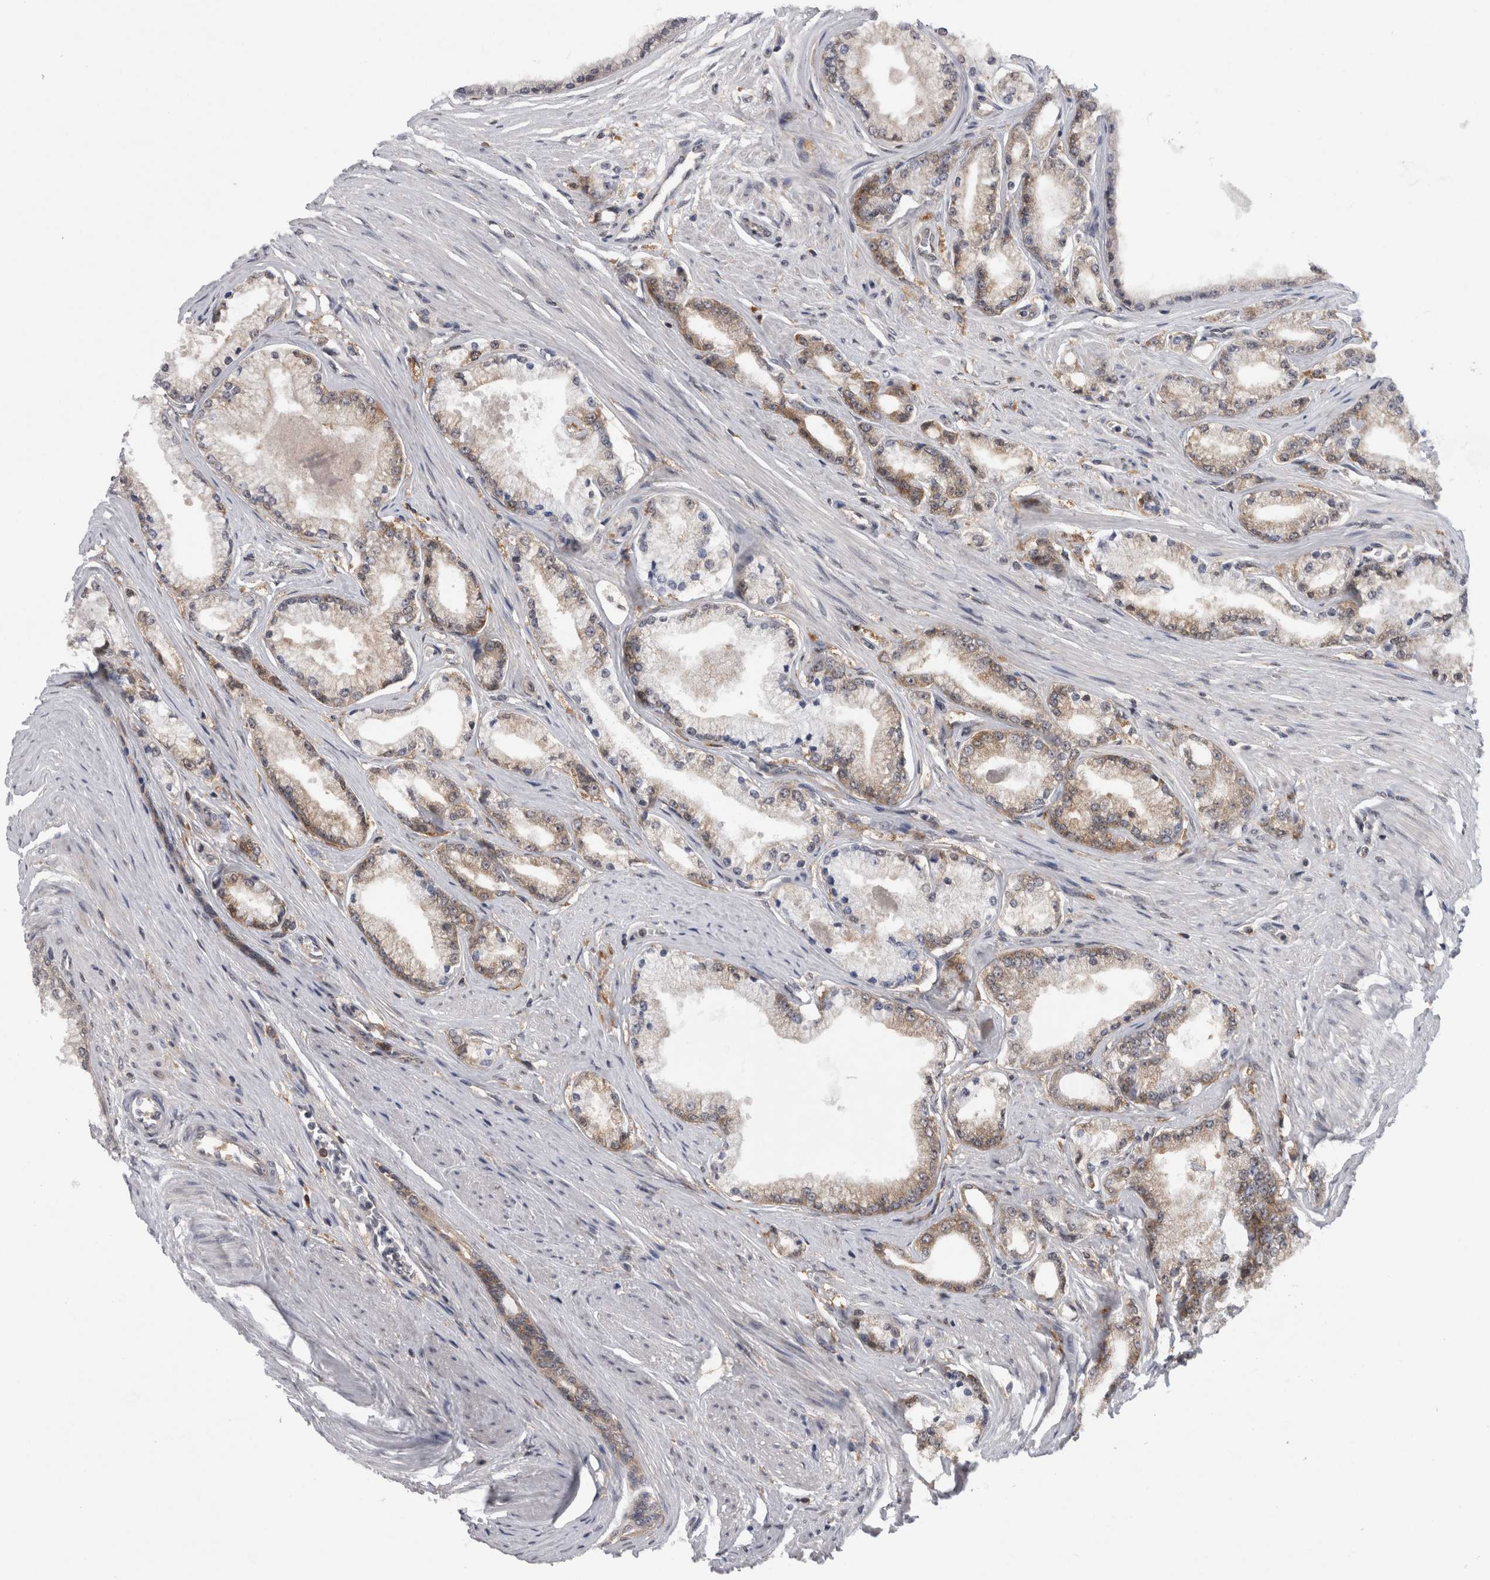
{"staining": {"intensity": "moderate", "quantity": ">75%", "location": "cytoplasmic/membranous"}, "tissue": "prostate cancer", "cell_type": "Tumor cells", "image_type": "cancer", "snomed": [{"axis": "morphology", "description": "Adenocarcinoma, High grade"}, {"axis": "topography", "description": "Prostate"}], "caption": "Prostate high-grade adenocarcinoma stained with DAB (3,3'-diaminobenzidine) immunohistochemistry (IHC) demonstrates medium levels of moderate cytoplasmic/membranous positivity in about >75% of tumor cells.", "gene": "CACYBP", "patient": {"sex": "male", "age": 71}}